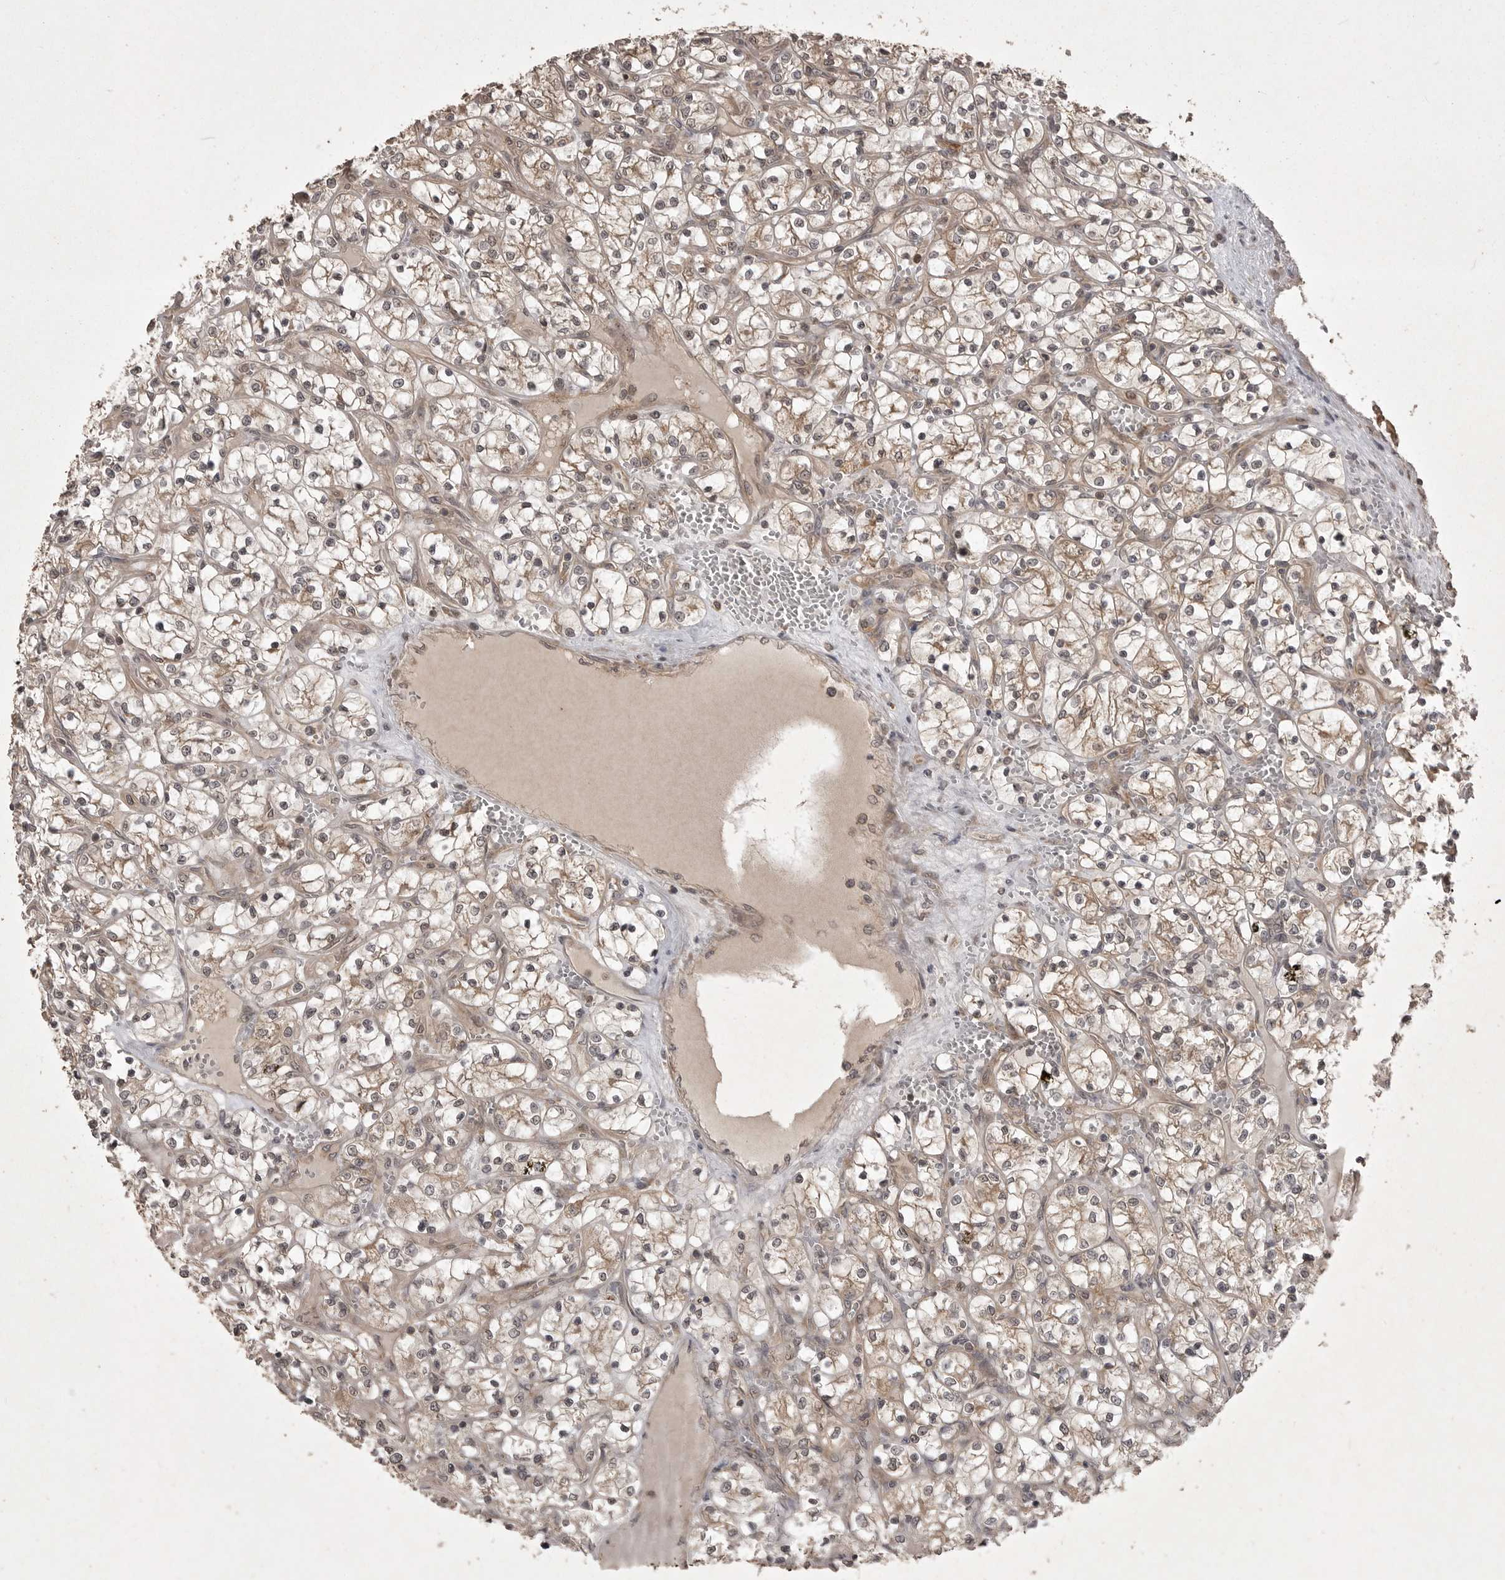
{"staining": {"intensity": "weak", "quantity": ">75%", "location": "cytoplasmic/membranous"}, "tissue": "renal cancer", "cell_type": "Tumor cells", "image_type": "cancer", "snomed": [{"axis": "morphology", "description": "Adenocarcinoma, NOS"}, {"axis": "topography", "description": "Kidney"}], "caption": "Protein staining of renal cancer tissue exhibits weak cytoplasmic/membranous expression in approximately >75% of tumor cells.", "gene": "STK24", "patient": {"sex": "female", "age": 69}}